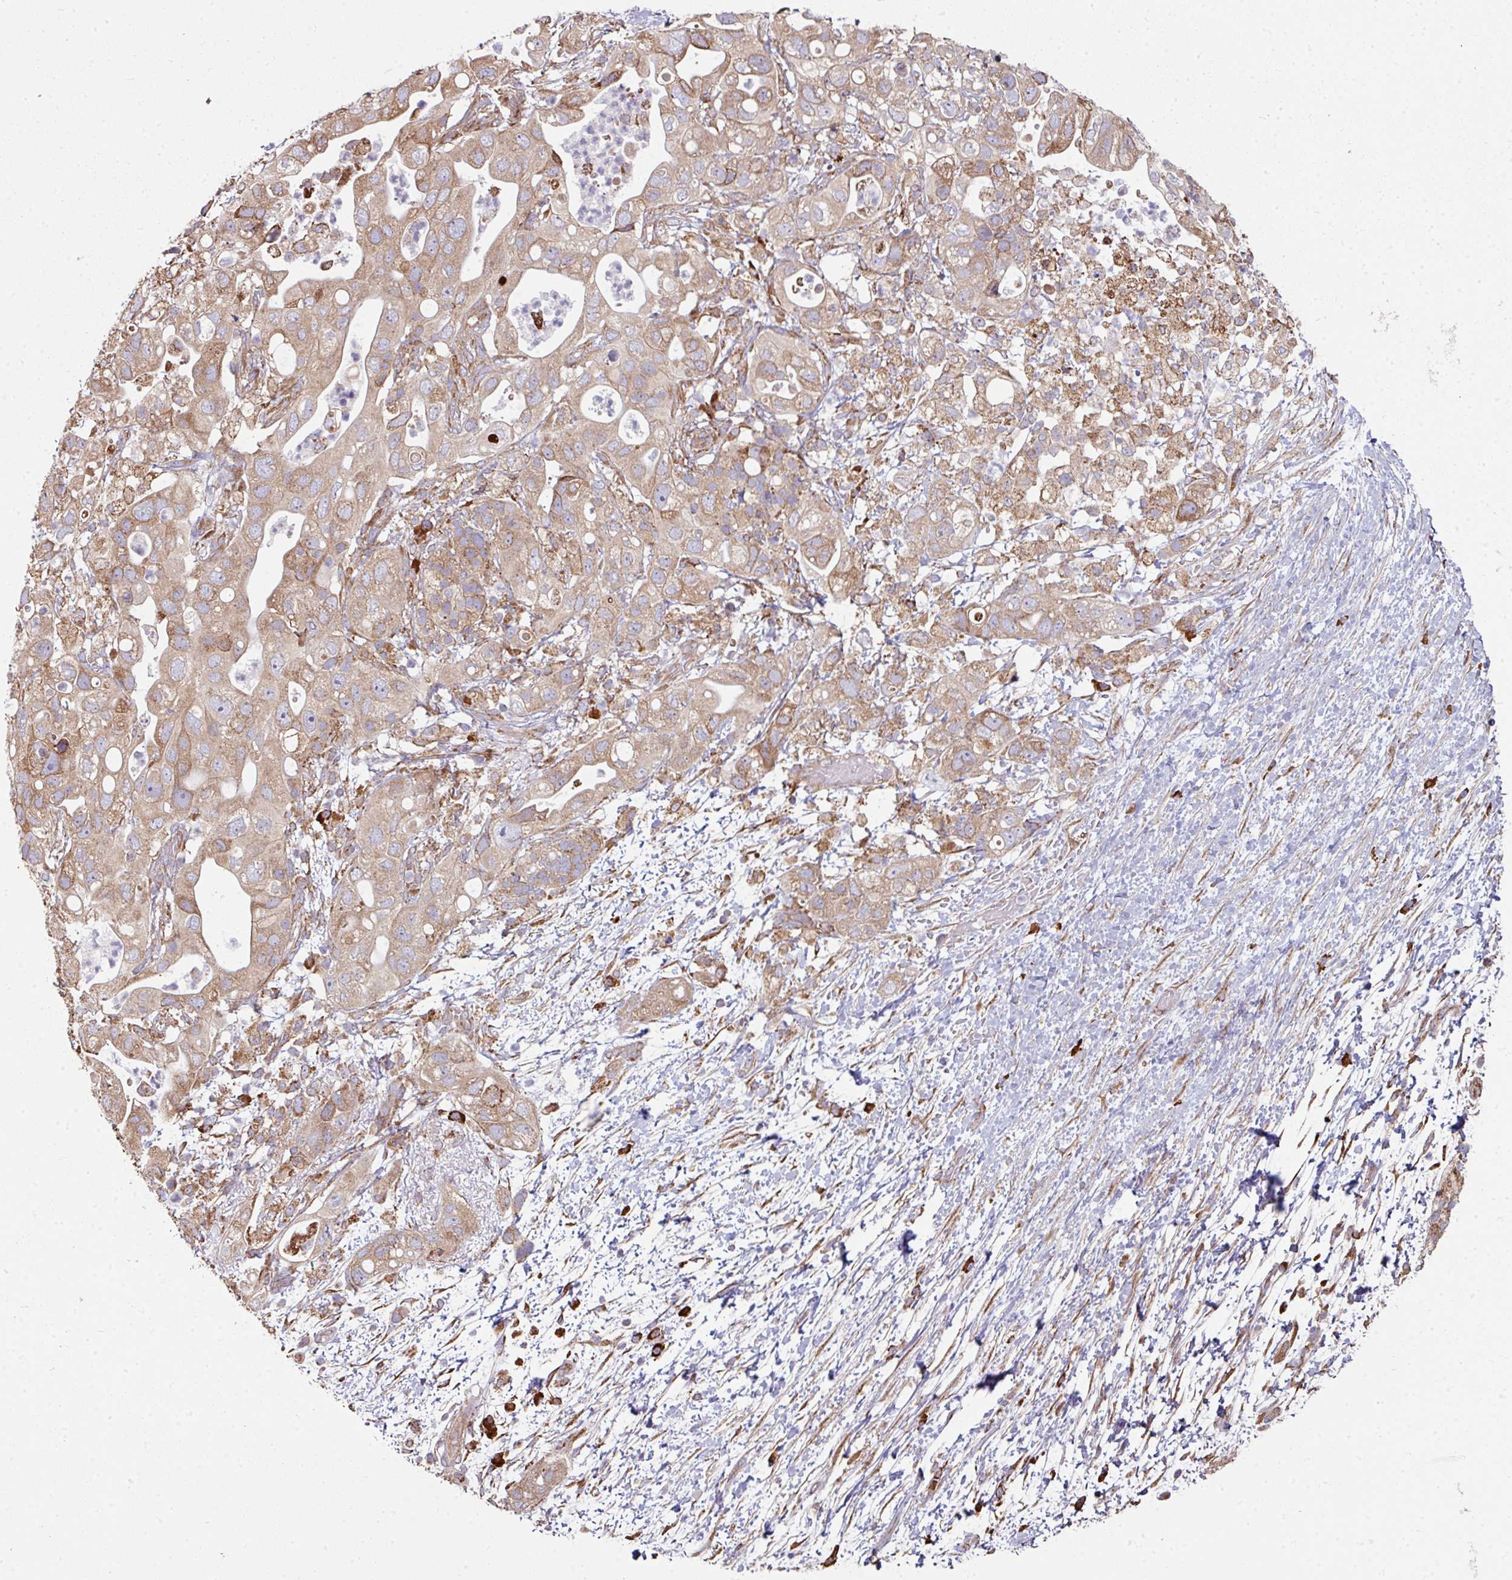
{"staining": {"intensity": "moderate", "quantity": "25%-75%", "location": "cytoplasmic/membranous"}, "tissue": "pancreatic cancer", "cell_type": "Tumor cells", "image_type": "cancer", "snomed": [{"axis": "morphology", "description": "Adenocarcinoma, NOS"}, {"axis": "topography", "description": "Pancreas"}], "caption": "Adenocarcinoma (pancreatic) stained with a brown dye demonstrates moderate cytoplasmic/membranous positive positivity in about 25%-75% of tumor cells.", "gene": "FAT4", "patient": {"sex": "female", "age": 72}}